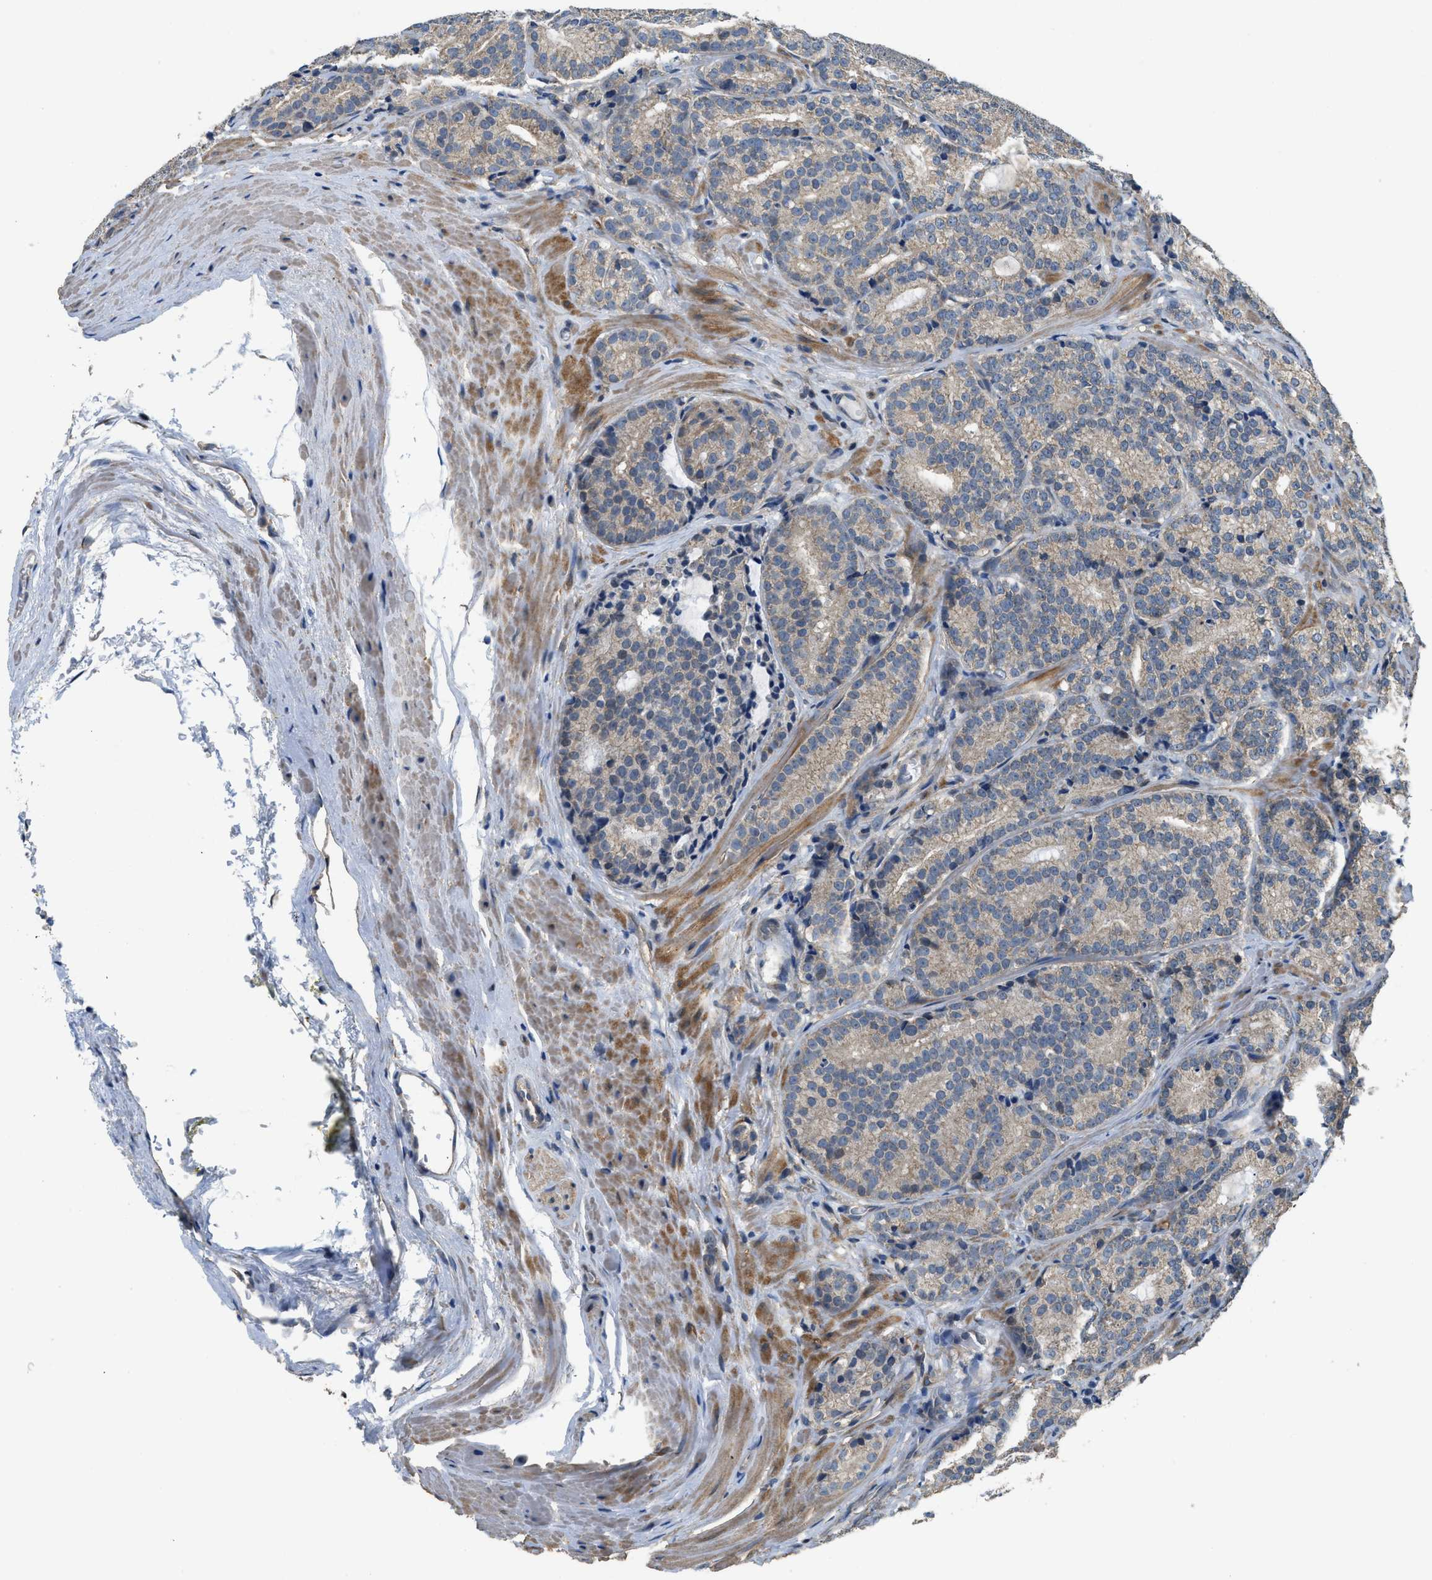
{"staining": {"intensity": "weak", "quantity": ">75%", "location": "cytoplasmic/membranous"}, "tissue": "prostate cancer", "cell_type": "Tumor cells", "image_type": "cancer", "snomed": [{"axis": "morphology", "description": "Adenocarcinoma, High grade"}, {"axis": "topography", "description": "Prostate"}], "caption": "This is a histology image of immunohistochemistry staining of adenocarcinoma (high-grade) (prostate), which shows weak staining in the cytoplasmic/membranous of tumor cells.", "gene": "SSH2", "patient": {"sex": "male", "age": 61}}